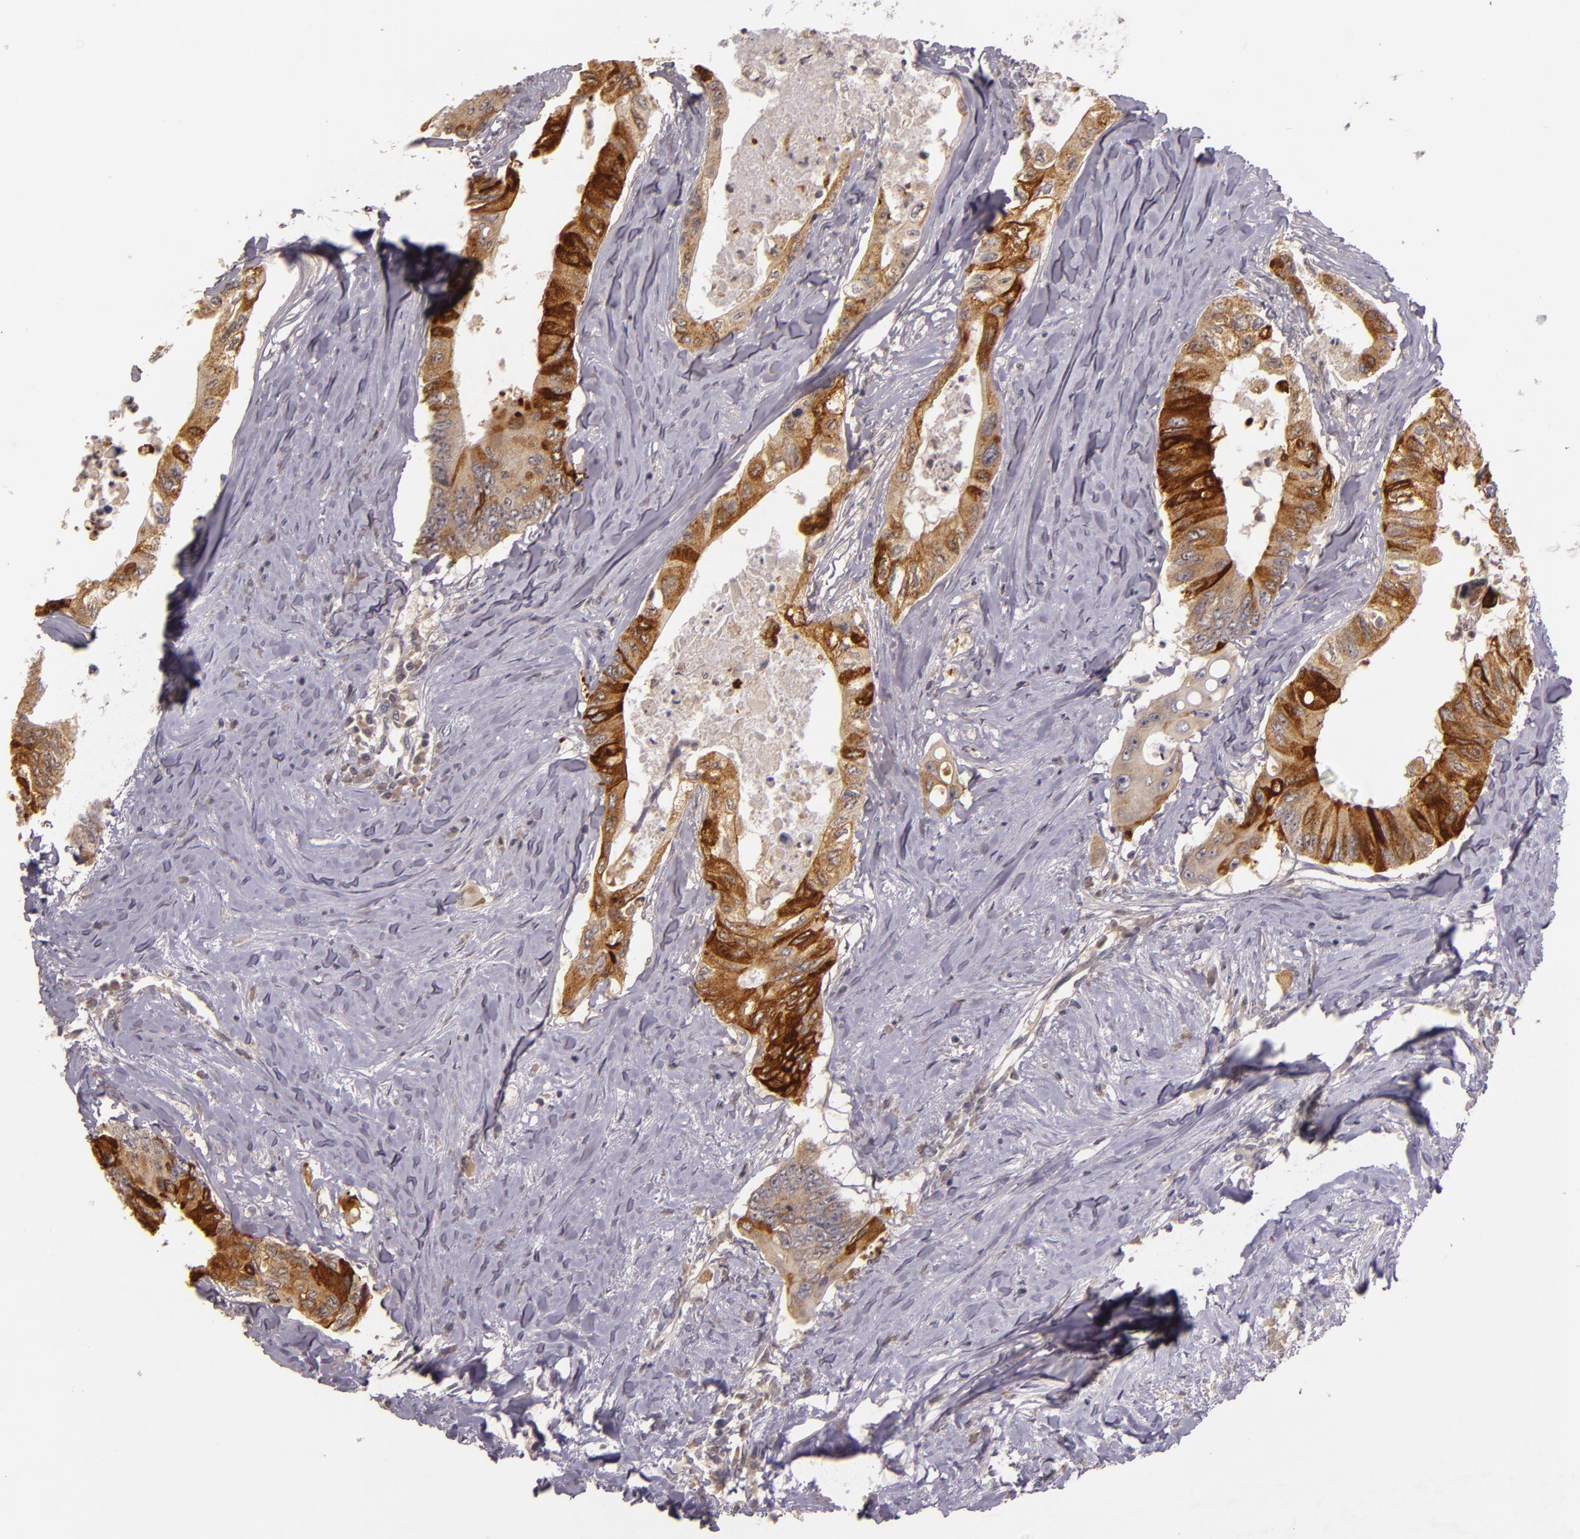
{"staining": {"intensity": "moderate", "quantity": "25%-75%", "location": "cytoplasmic/membranous"}, "tissue": "colorectal cancer", "cell_type": "Tumor cells", "image_type": "cancer", "snomed": [{"axis": "morphology", "description": "Adenocarcinoma, NOS"}, {"axis": "topography", "description": "Colon"}], "caption": "This photomicrograph shows colorectal cancer stained with immunohistochemistry to label a protein in brown. The cytoplasmic/membranous of tumor cells show moderate positivity for the protein. Nuclei are counter-stained blue.", "gene": "TFF1", "patient": {"sex": "male", "age": 65}}